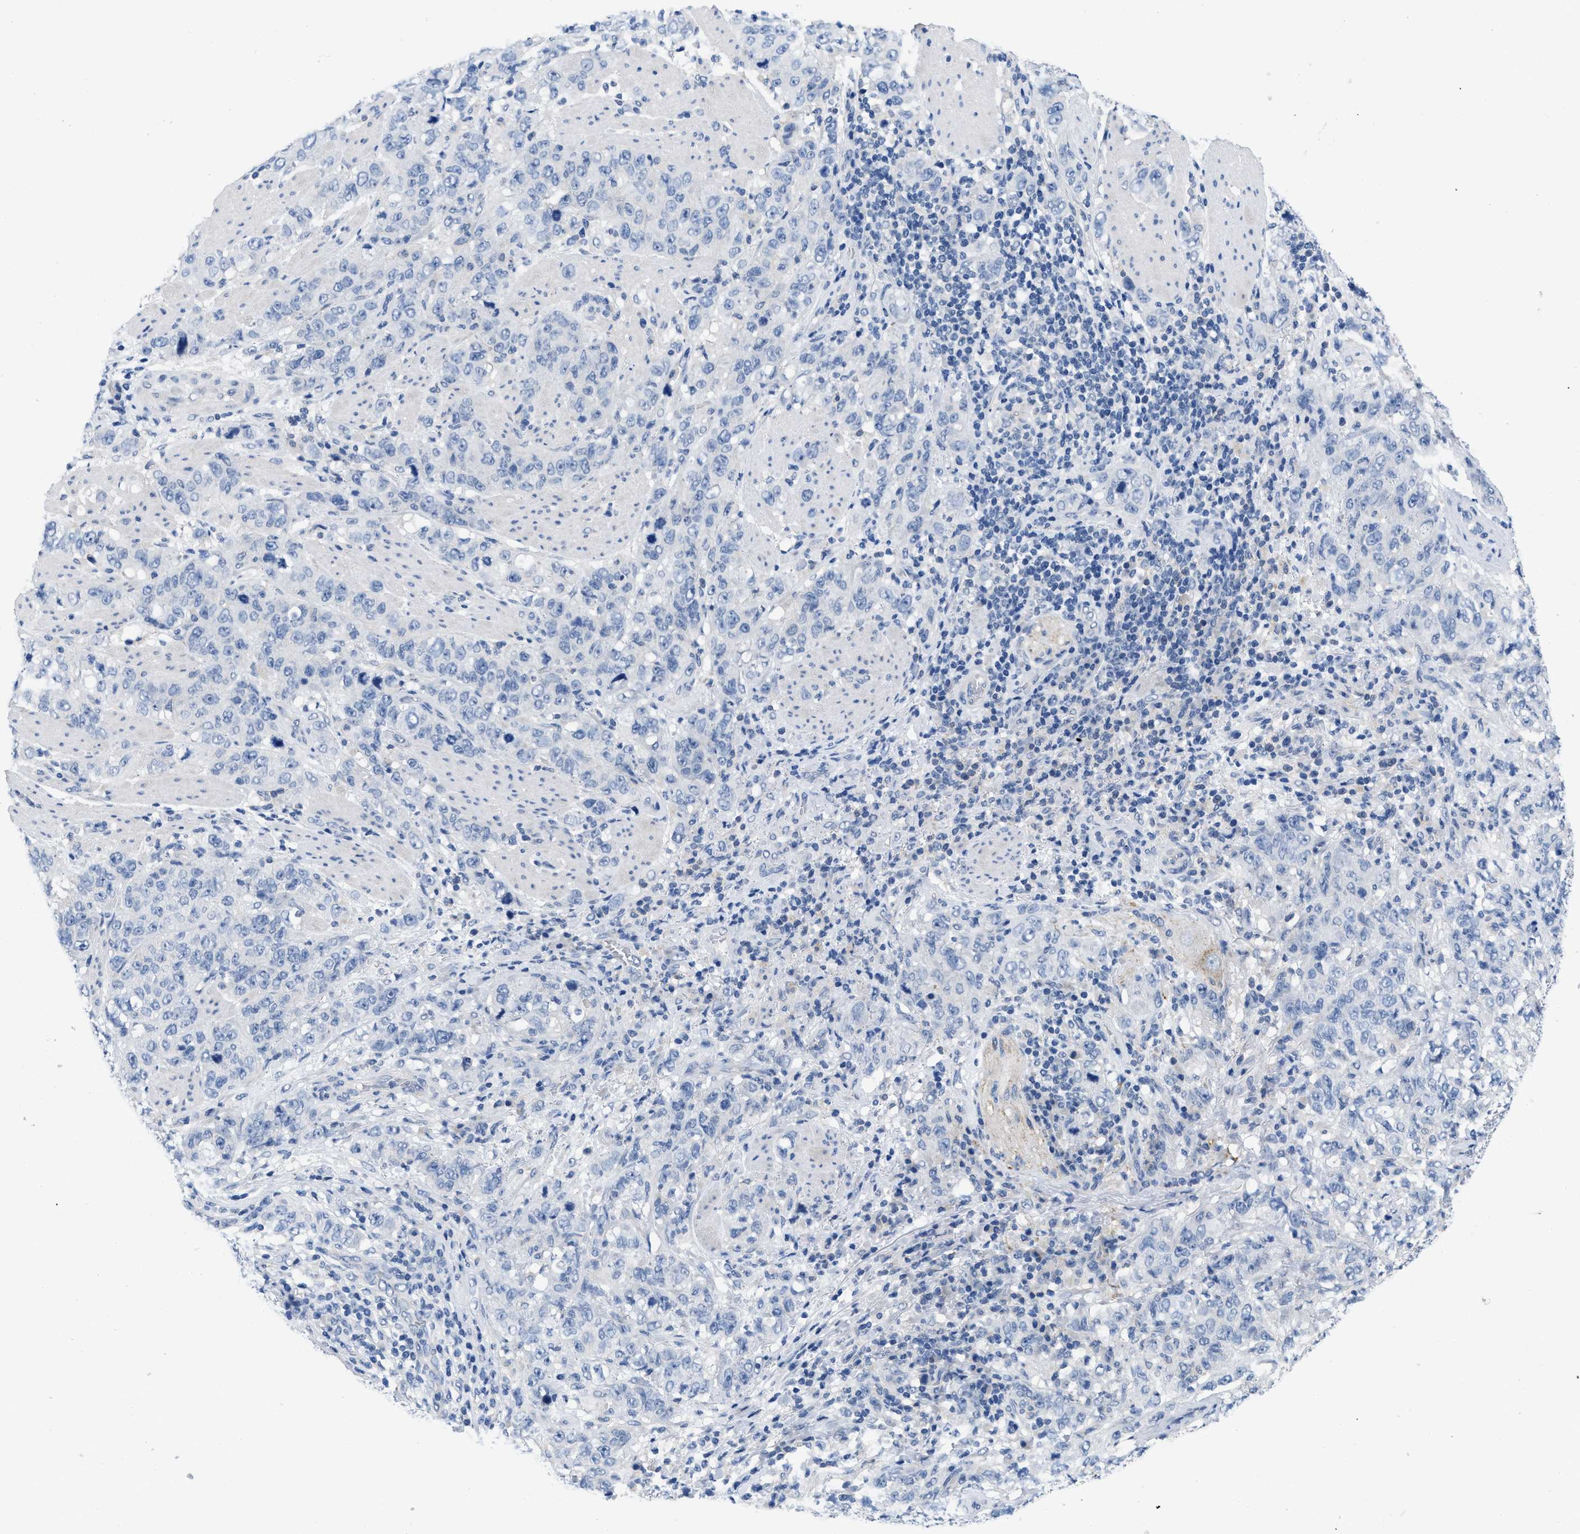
{"staining": {"intensity": "negative", "quantity": "none", "location": "none"}, "tissue": "stomach cancer", "cell_type": "Tumor cells", "image_type": "cancer", "snomed": [{"axis": "morphology", "description": "Adenocarcinoma, NOS"}, {"axis": "topography", "description": "Stomach"}], "caption": "Histopathology image shows no protein staining in tumor cells of stomach adenocarcinoma tissue.", "gene": "PYY", "patient": {"sex": "male", "age": 48}}